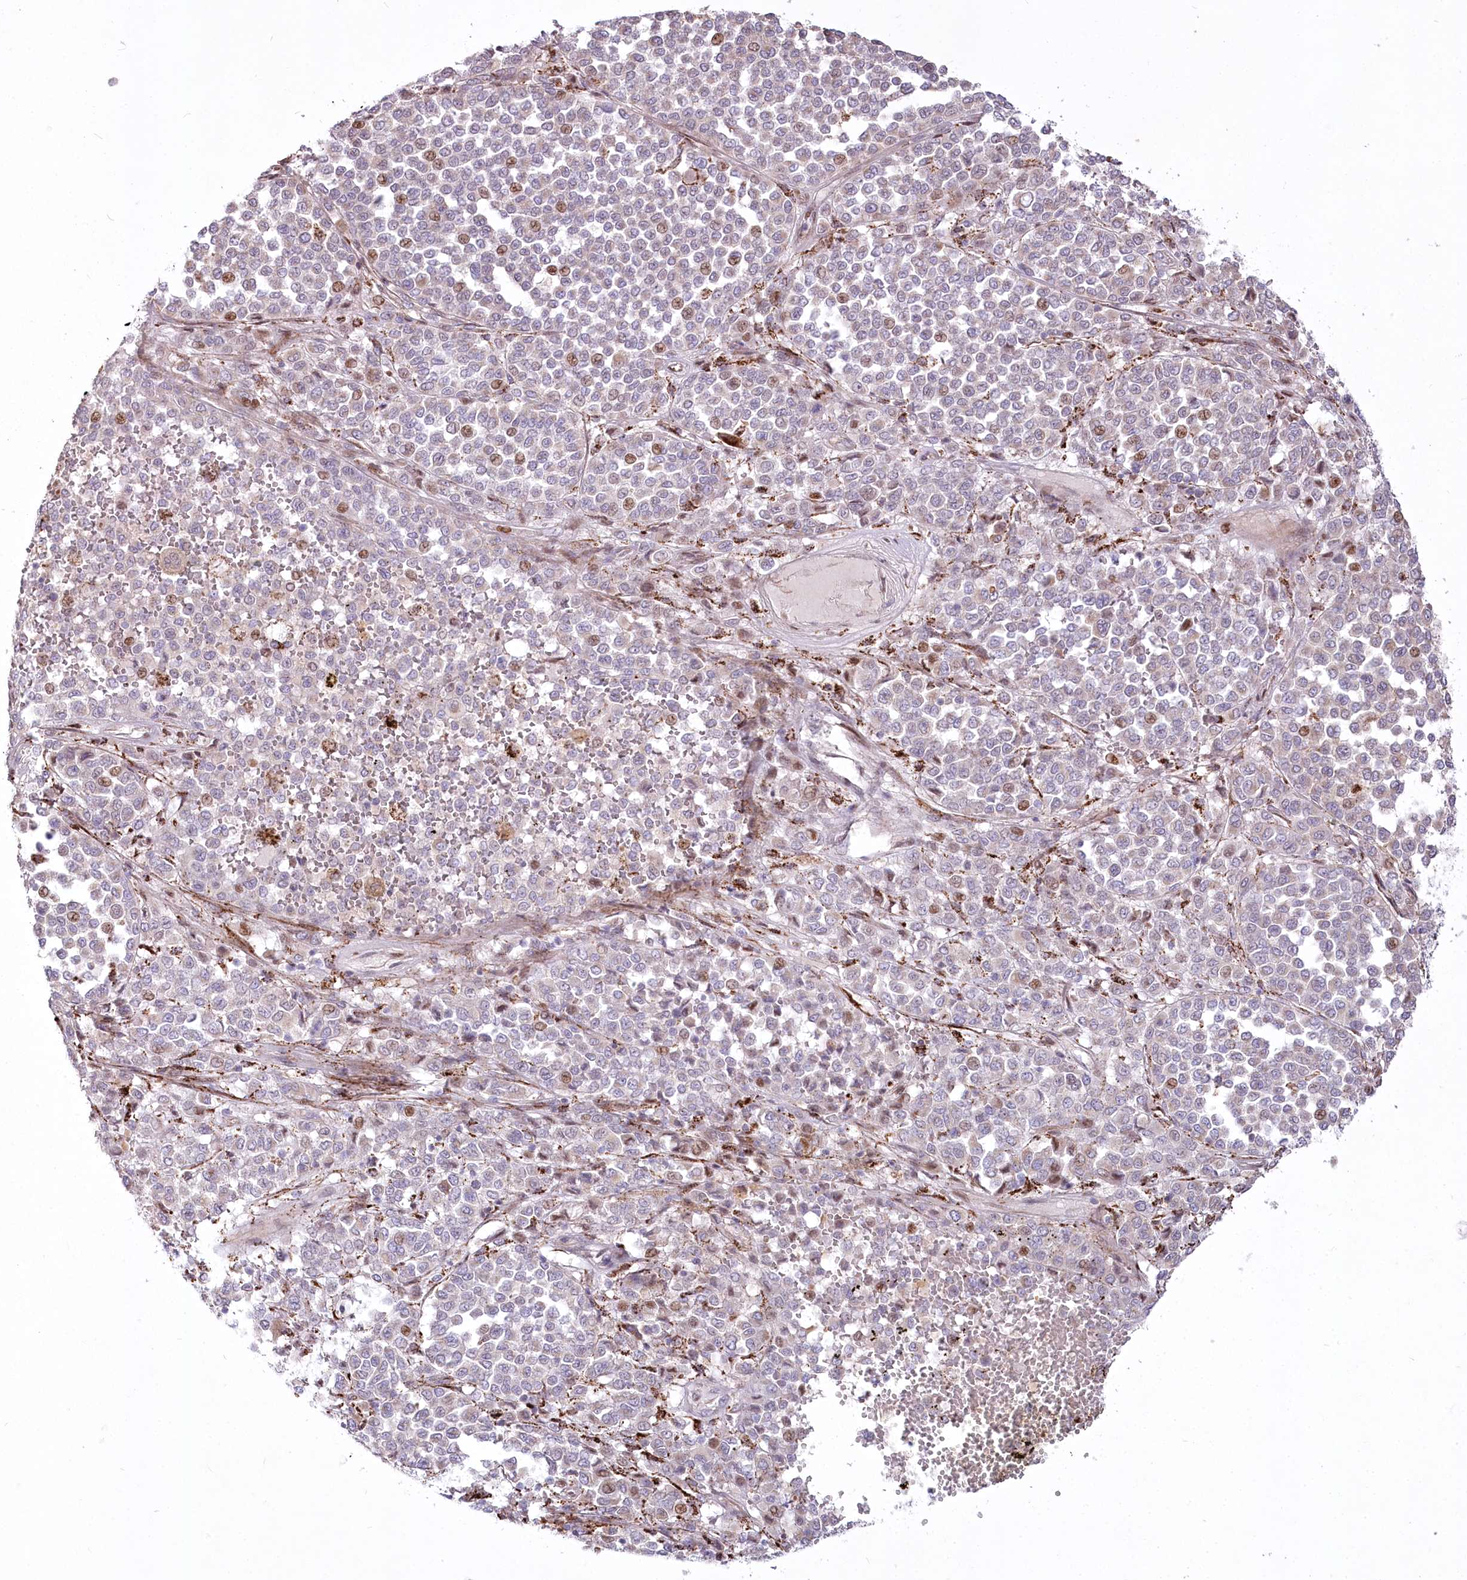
{"staining": {"intensity": "moderate", "quantity": "<25%", "location": "nuclear"}, "tissue": "melanoma", "cell_type": "Tumor cells", "image_type": "cancer", "snomed": [{"axis": "morphology", "description": "Malignant melanoma, Metastatic site"}, {"axis": "topography", "description": "Pancreas"}], "caption": "Immunohistochemical staining of human malignant melanoma (metastatic site) shows low levels of moderate nuclear positivity in about <25% of tumor cells.", "gene": "CEP164", "patient": {"sex": "female", "age": 30}}